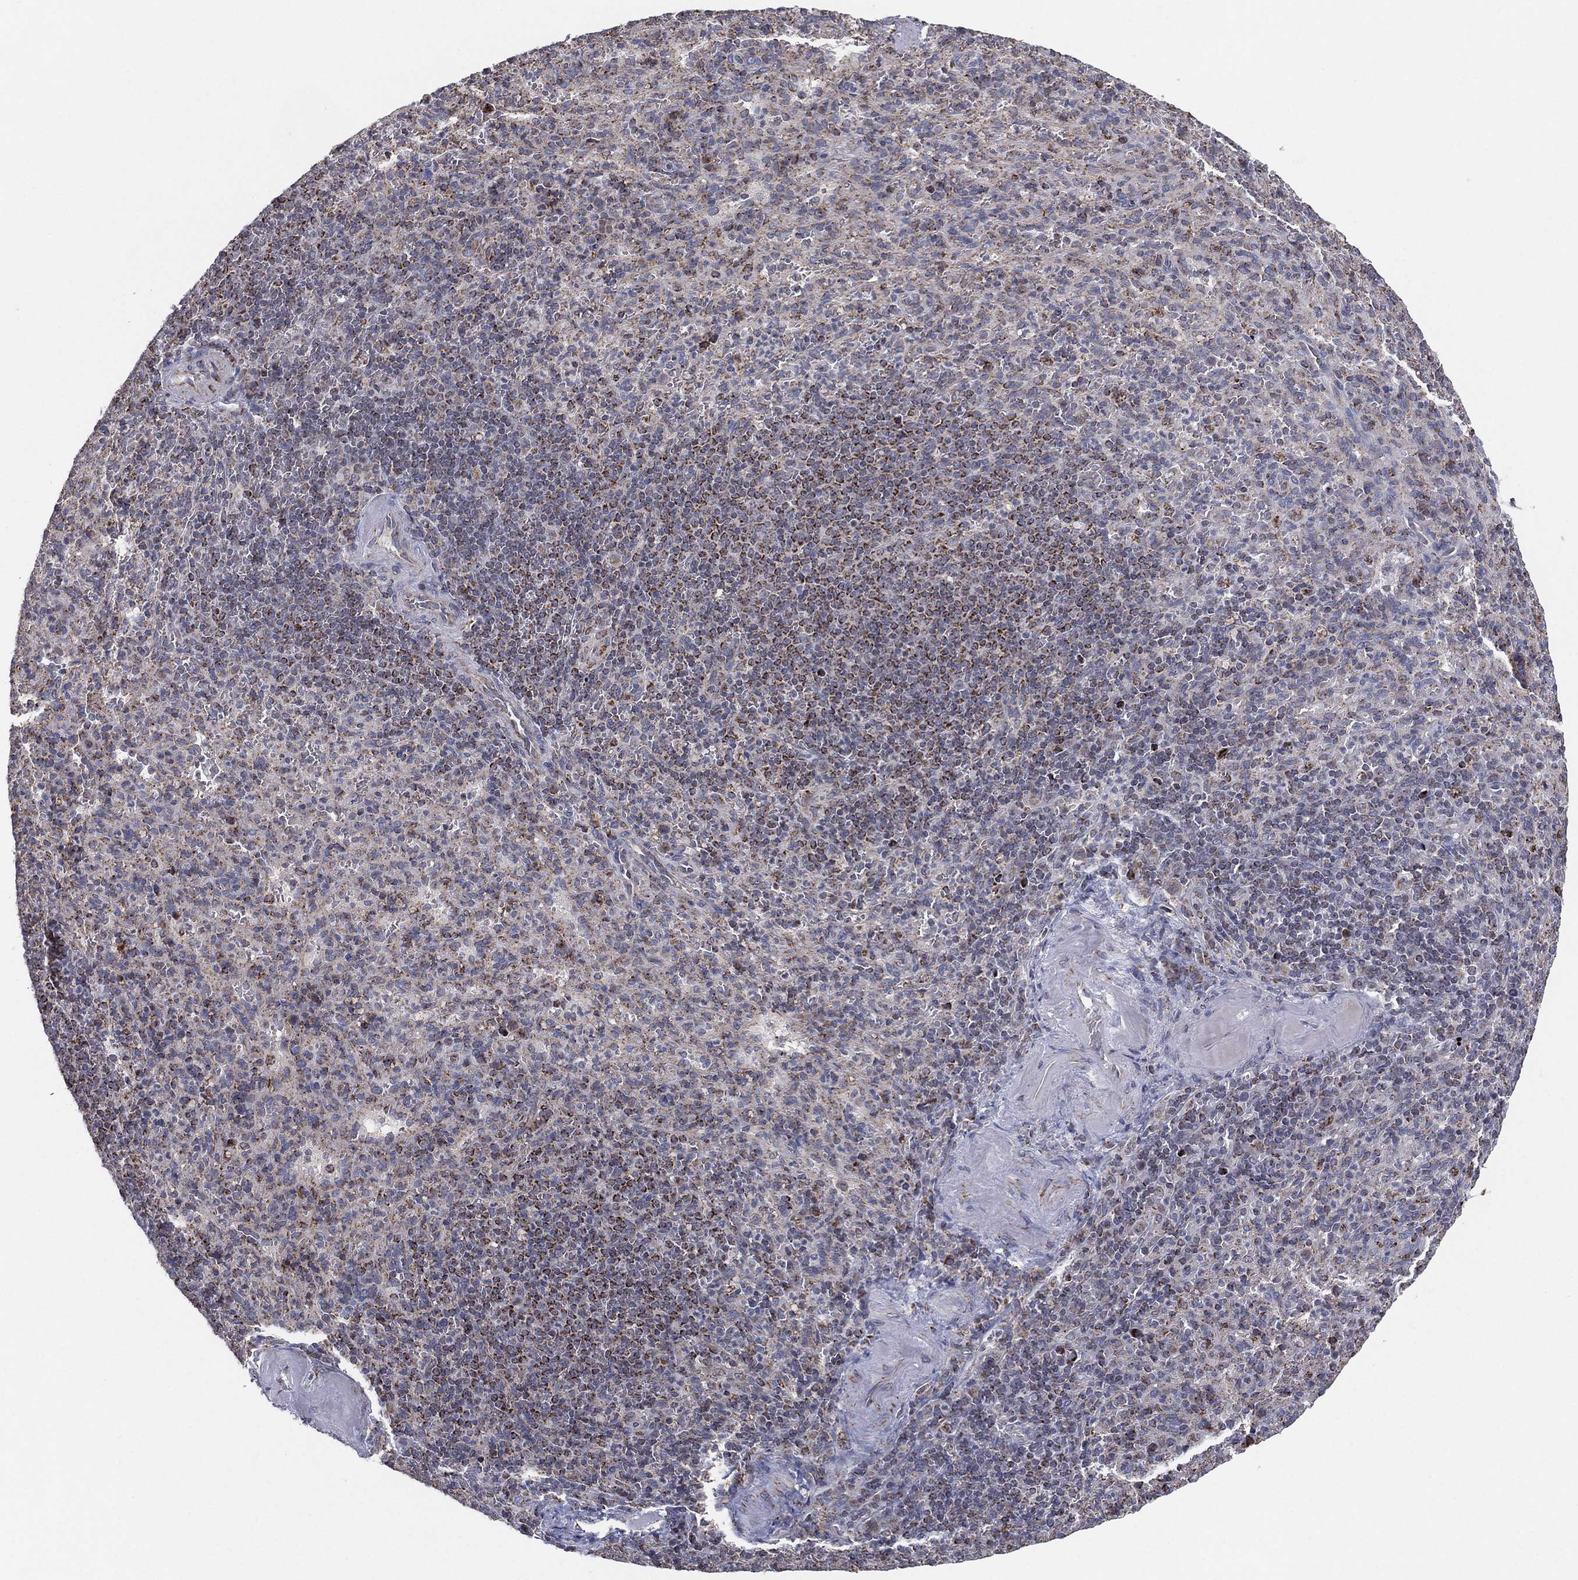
{"staining": {"intensity": "moderate", "quantity": "25%-75%", "location": "cytoplasmic/membranous"}, "tissue": "spleen", "cell_type": "Cells in red pulp", "image_type": "normal", "snomed": [{"axis": "morphology", "description": "Normal tissue, NOS"}, {"axis": "topography", "description": "Spleen"}], "caption": "Brown immunohistochemical staining in benign spleen displays moderate cytoplasmic/membranous staining in approximately 25%-75% of cells in red pulp. (DAB IHC, brown staining for protein, blue staining for nuclei).", "gene": "PSMG4", "patient": {"sex": "male", "age": 57}}